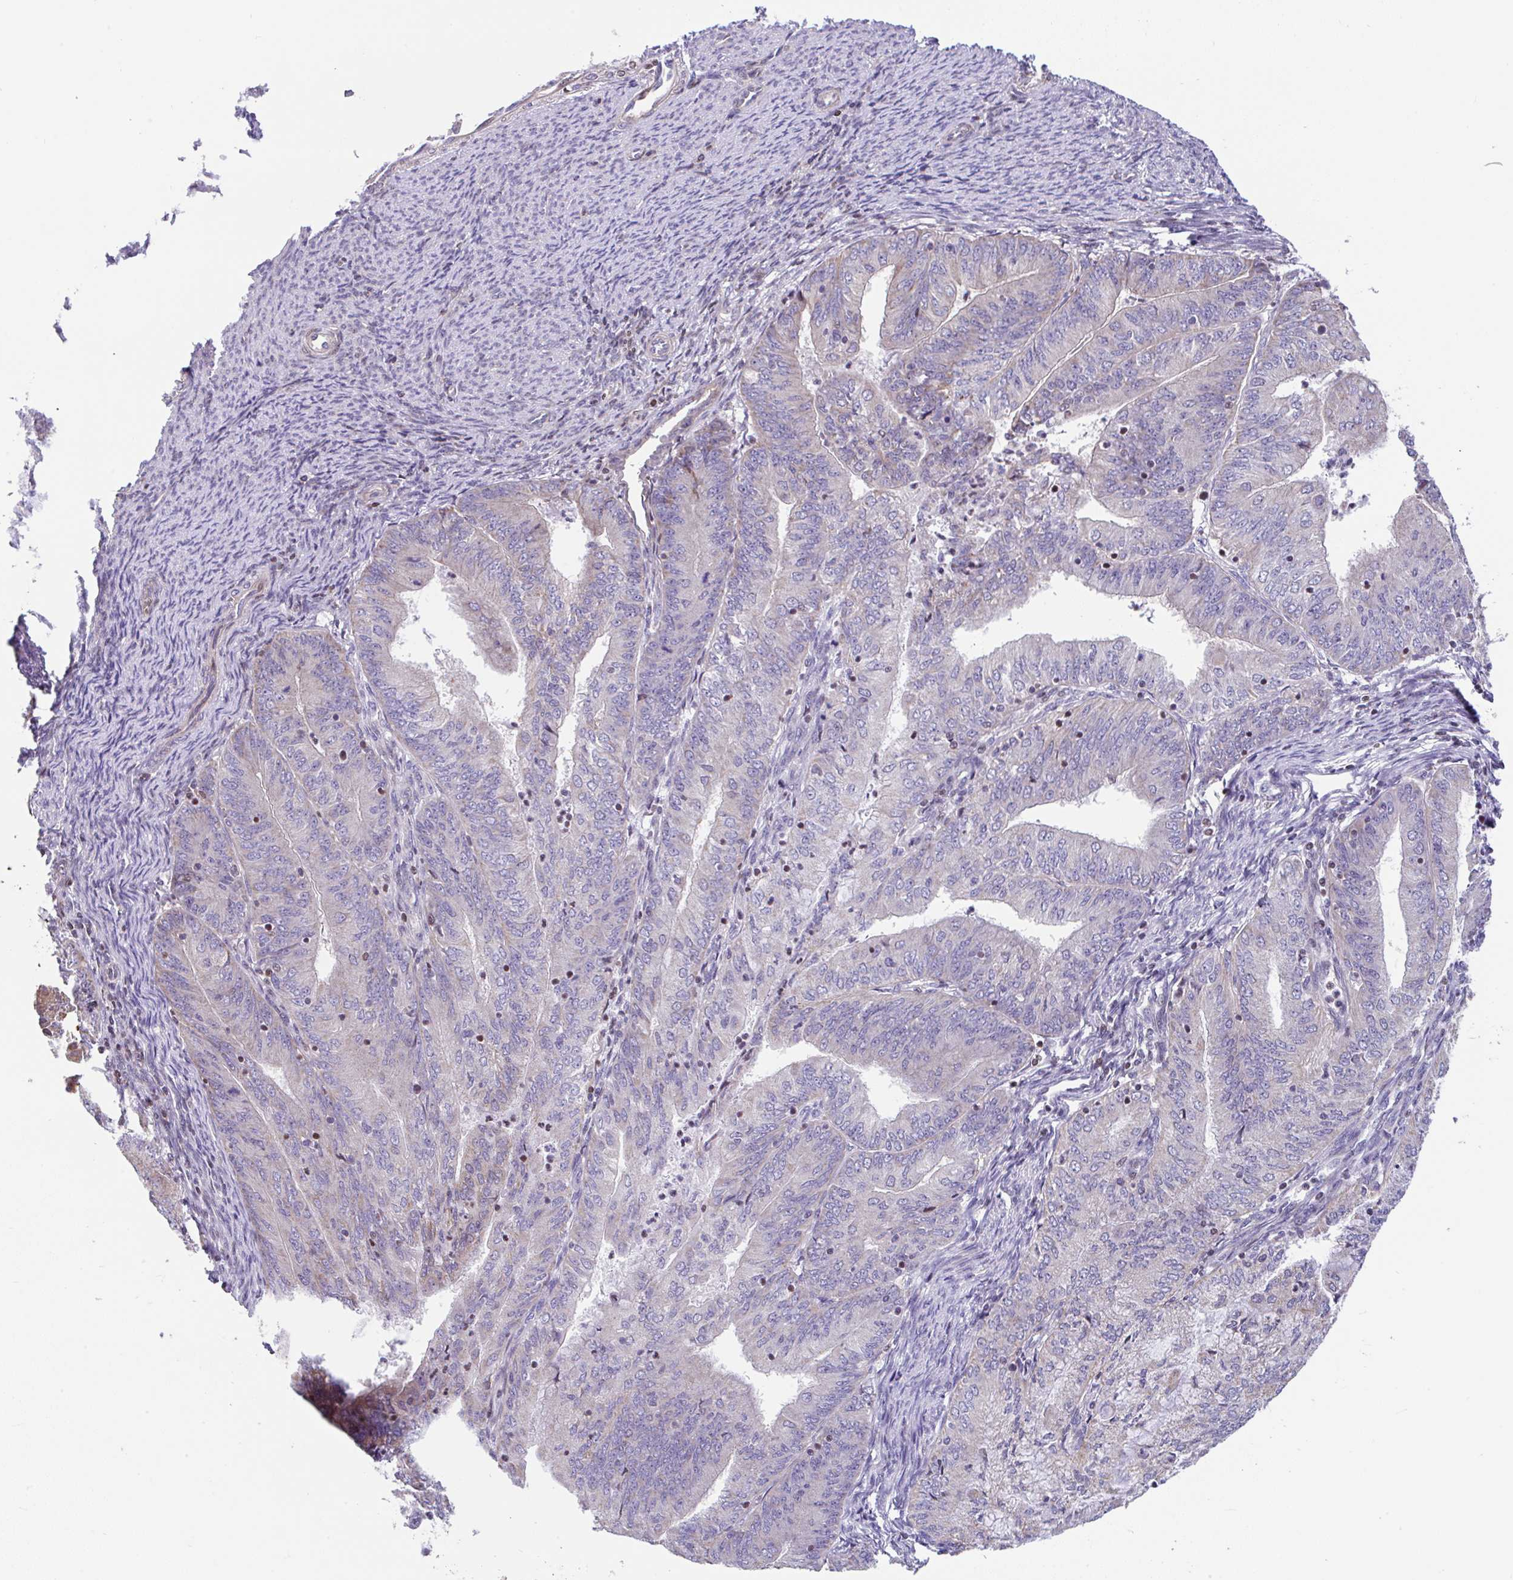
{"staining": {"intensity": "weak", "quantity": "<25%", "location": "cytoplasmic/membranous"}, "tissue": "endometrial cancer", "cell_type": "Tumor cells", "image_type": "cancer", "snomed": [{"axis": "morphology", "description": "Adenocarcinoma, NOS"}, {"axis": "topography", "description": "Endometrium"}], "caption": "This is an IHC photomicrograph of human adenocarcinoma (endometrial). There is no positivity in tumor cells.", "gene": "FIGNL1", "patient": {"sex": "female", "age": 57}}